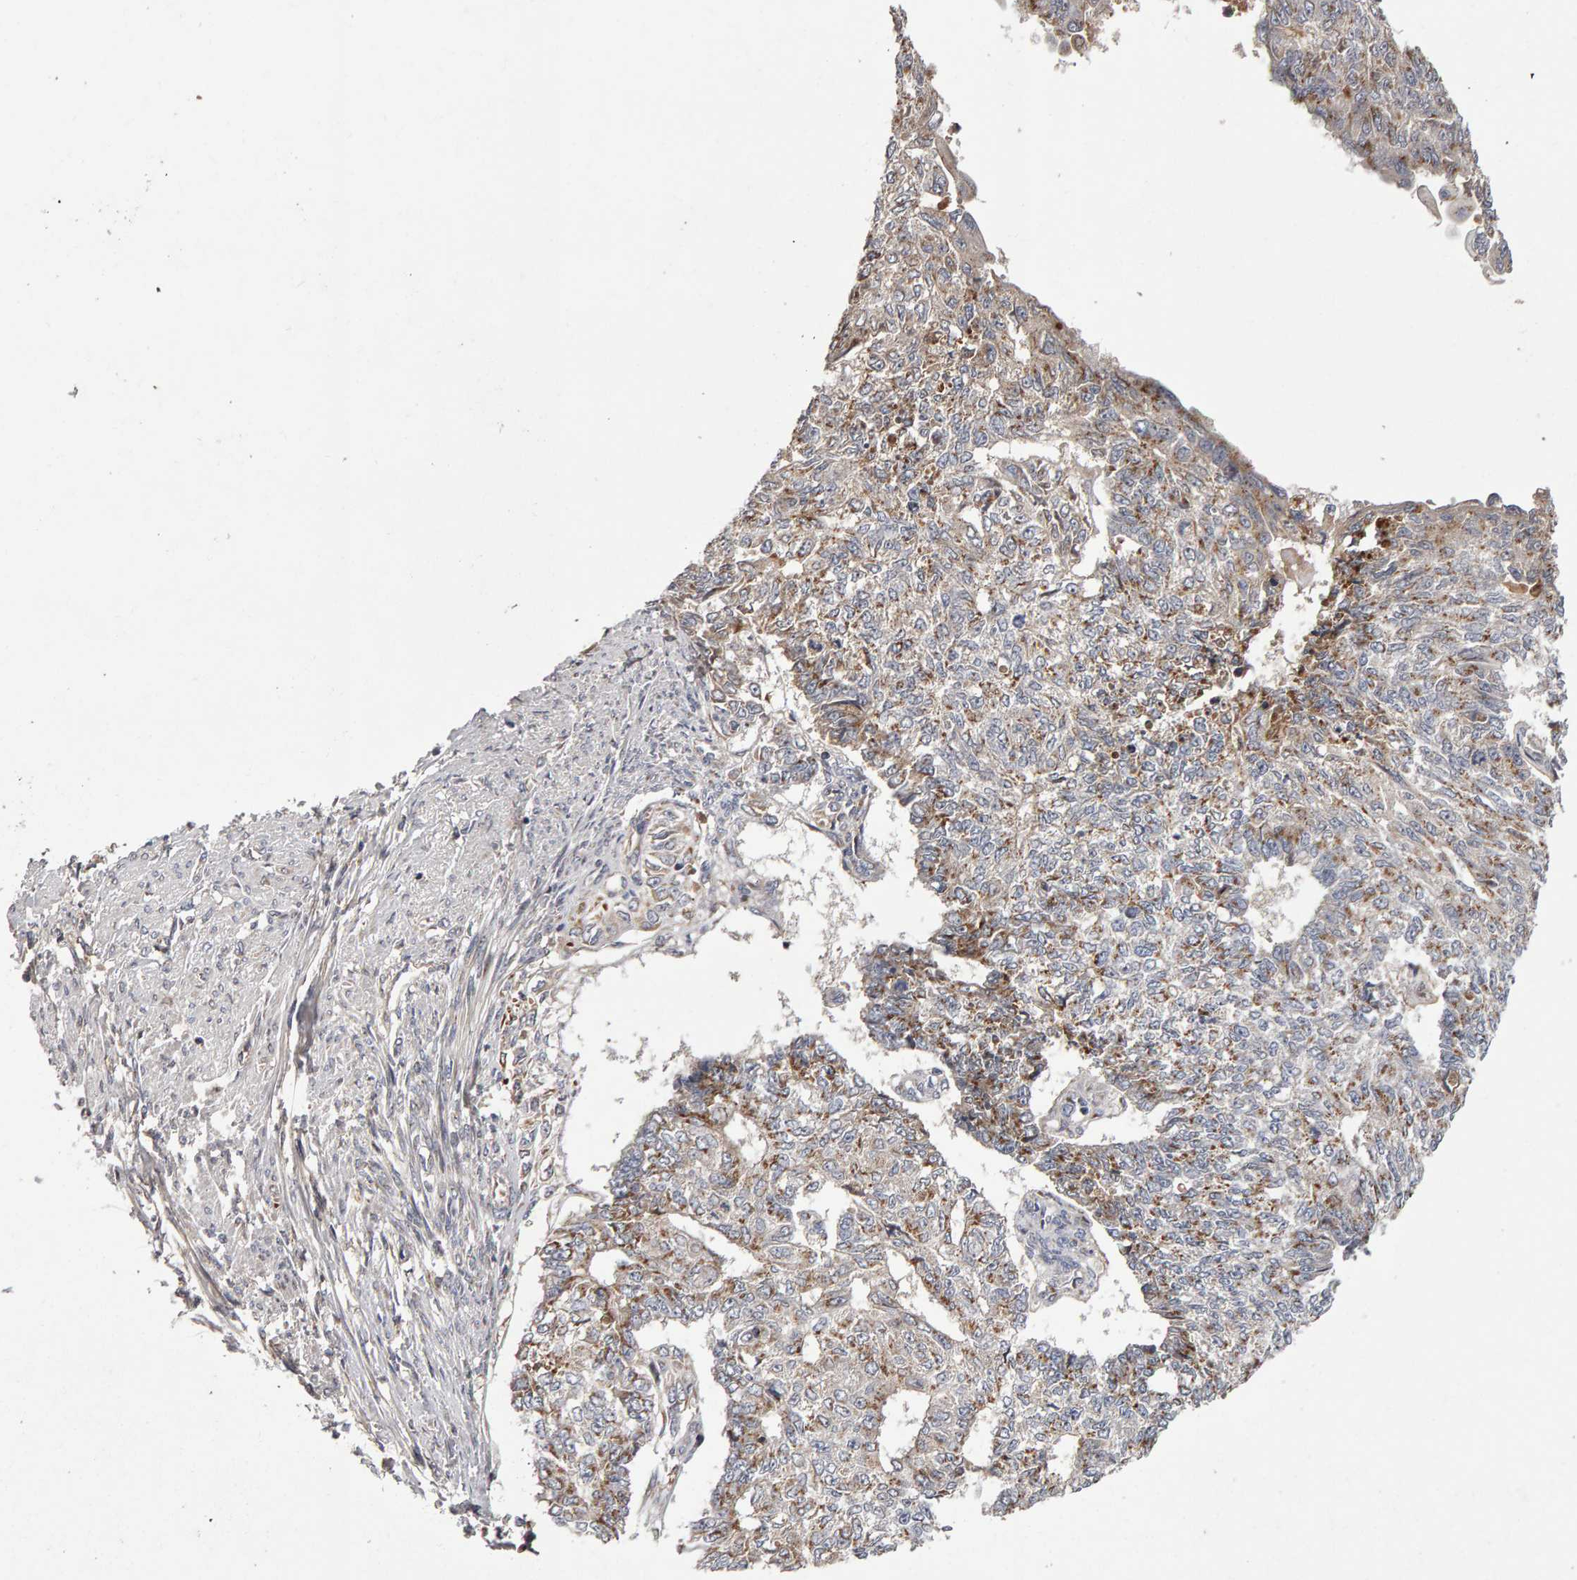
{"staining": {"intensity": "moderate", "quantity": "25%-75%", "location": "cytoplasmic/membranous"}, "tissue": "endometrial cancer", "cell_type": "Tumor cells", "image_type": "cancer", "snomed": [{"axis": "morphology", "description": "Adenocarcinoma, NOS"}, {"axis": "topography", "description": "Endometrium"}], "caption": "IHC of endometrial cancer demonstrates medium levels of moderate cytoplasmic/membranous staining in about 25%-75% of tumor cells. Nuclei are stained in blue.", "gene": "CANT1", "patient": {"sex": "female", "age": 32}}